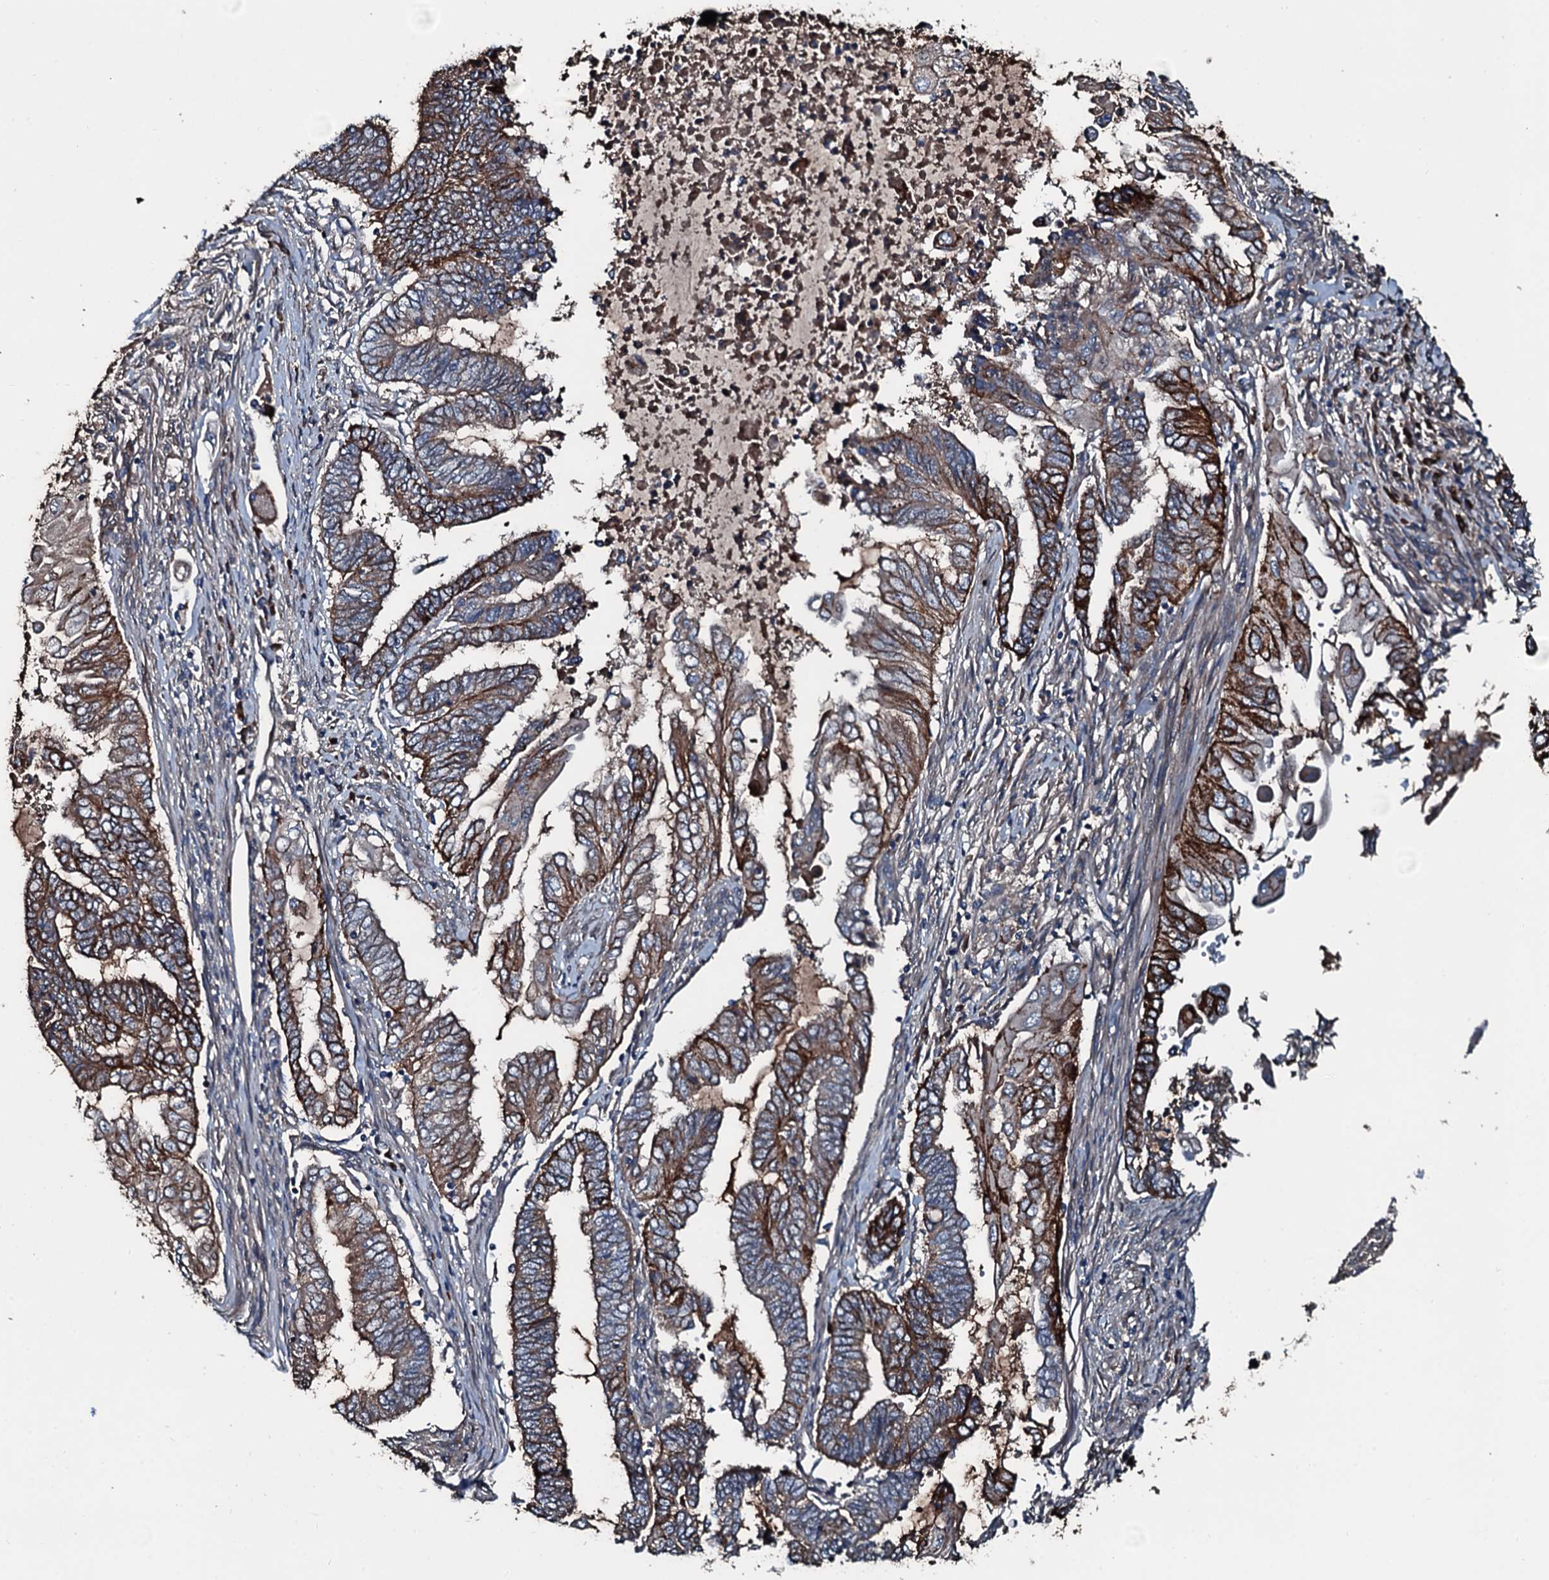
{"staining": {"intensity": "strong", "quantity": ">75%", "location": "cytoplasmic/membranous"}, "tissue": "endometrial cancer", "cell_type": "Tumor cells", "image_type": "cancer", "snomed": [{"axis": "morphology", "description": "Adenocarcinoma, NOS"}, {"axis": "topography", "description": "Uterus"}, {"axis": "topography", "description": "Endometrium"}], "caption": "Protein analysis of endometrial cancer (adenocarcinoma) tissue exhibits strong cytoplasmic/membranous staining in approximately >75% of tumor cells.", "gene": "AARS1", "patient": {"sex": "female", "age": 70}}